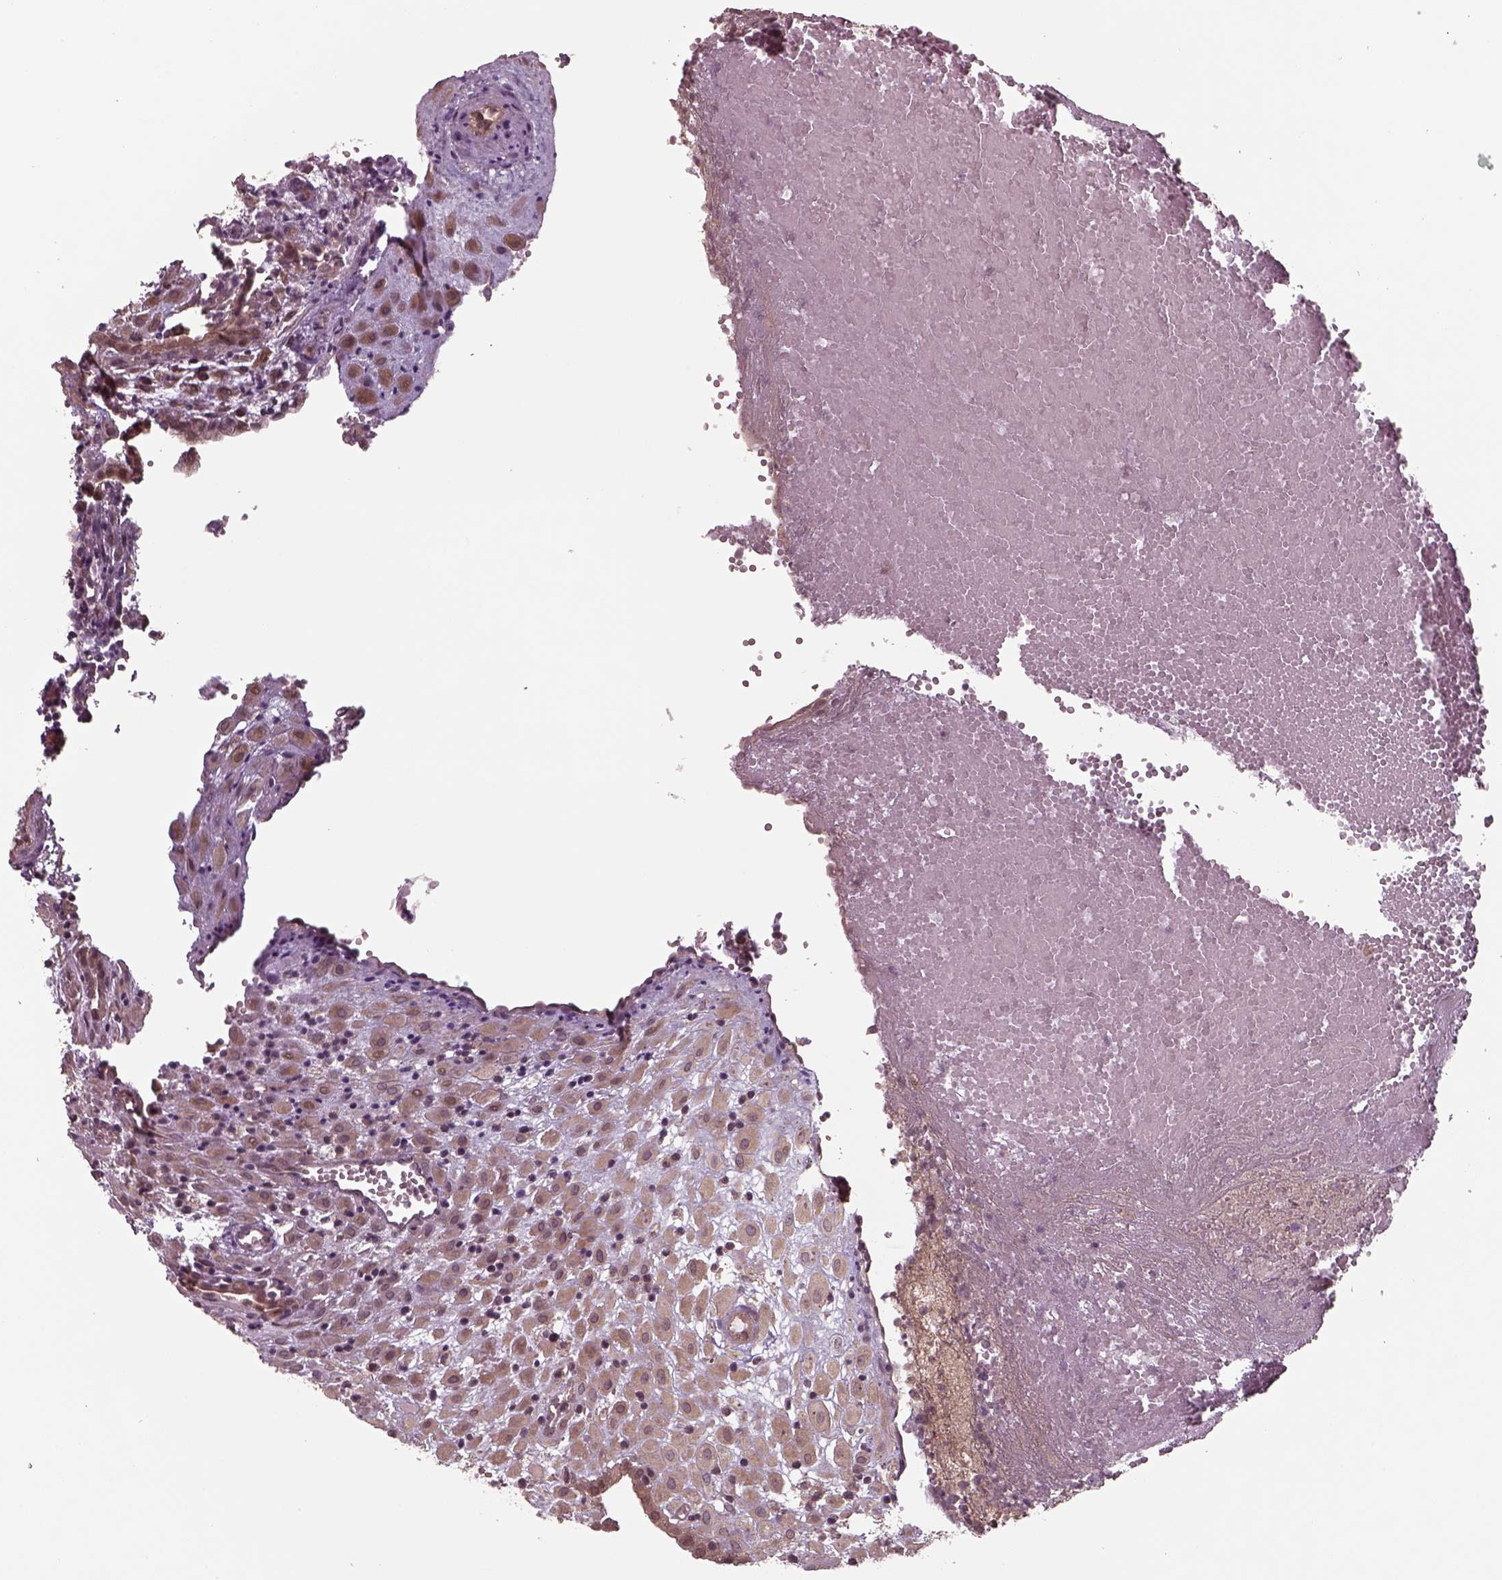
{"staining": {"intensity": "moderate", "quantity": ">75%", "location": "cytoplasmic/membranous"}, "tissue": "placenta", "cell_type": "Decidual cells", "image_type": "normal", "snomed": [{"axis": "morphology", "description": "Normal tissue, NOS"}, {"axis": "topography", "description": "Placenta"}], "caption": "Immunohistochemical staining of normal human placenta exhibits >75% levels of moderate cytoplasmic/membranous protein positivity in approximately >75% of decidual cells.", "gene": "CHMP3", "patient": {"sex": "female", "age": 24}}